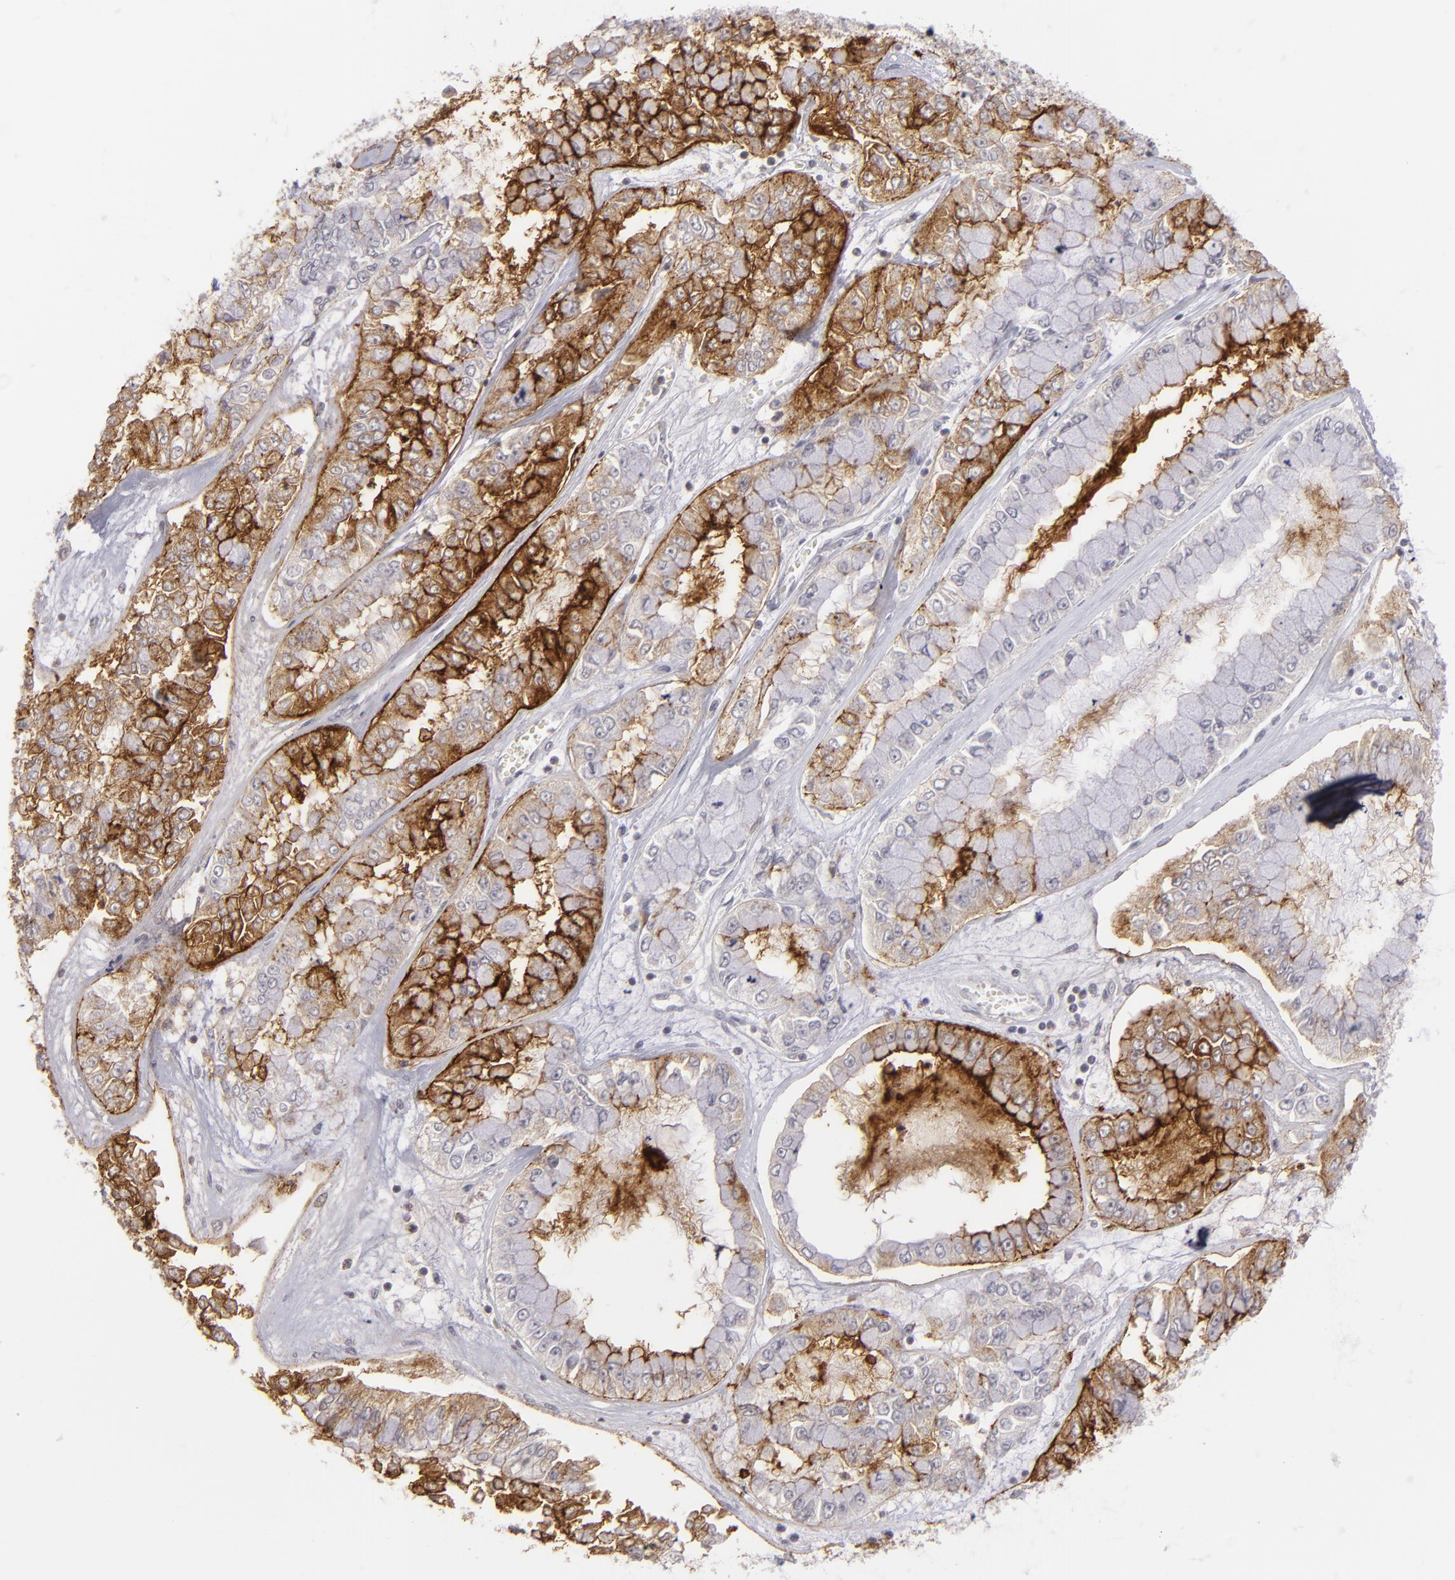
{"staining": {"intensity": "strong", "quantity": "25%-75%", "location": "cytoplasmic/membranous"}, "tissue": "liver cancer", "cell_type": "Tumor cells", "image_type": "cancer", "snomed": [{"axis": "morphology", "description": "Cholangiocarcinoma"}, {"axis": "topography", "description": "Liver"}], "caption": "This histopathology image displays liver cholangiocarcinoma stained with immunohistochemistry to label a protein in brown. The cytoplasmic/membranous of tumor cells show strong positivity for the protein. Nuclei are counter-stained blue.", "gene": "CLDN2", "patient": {"sex": "female", "age": 79}}